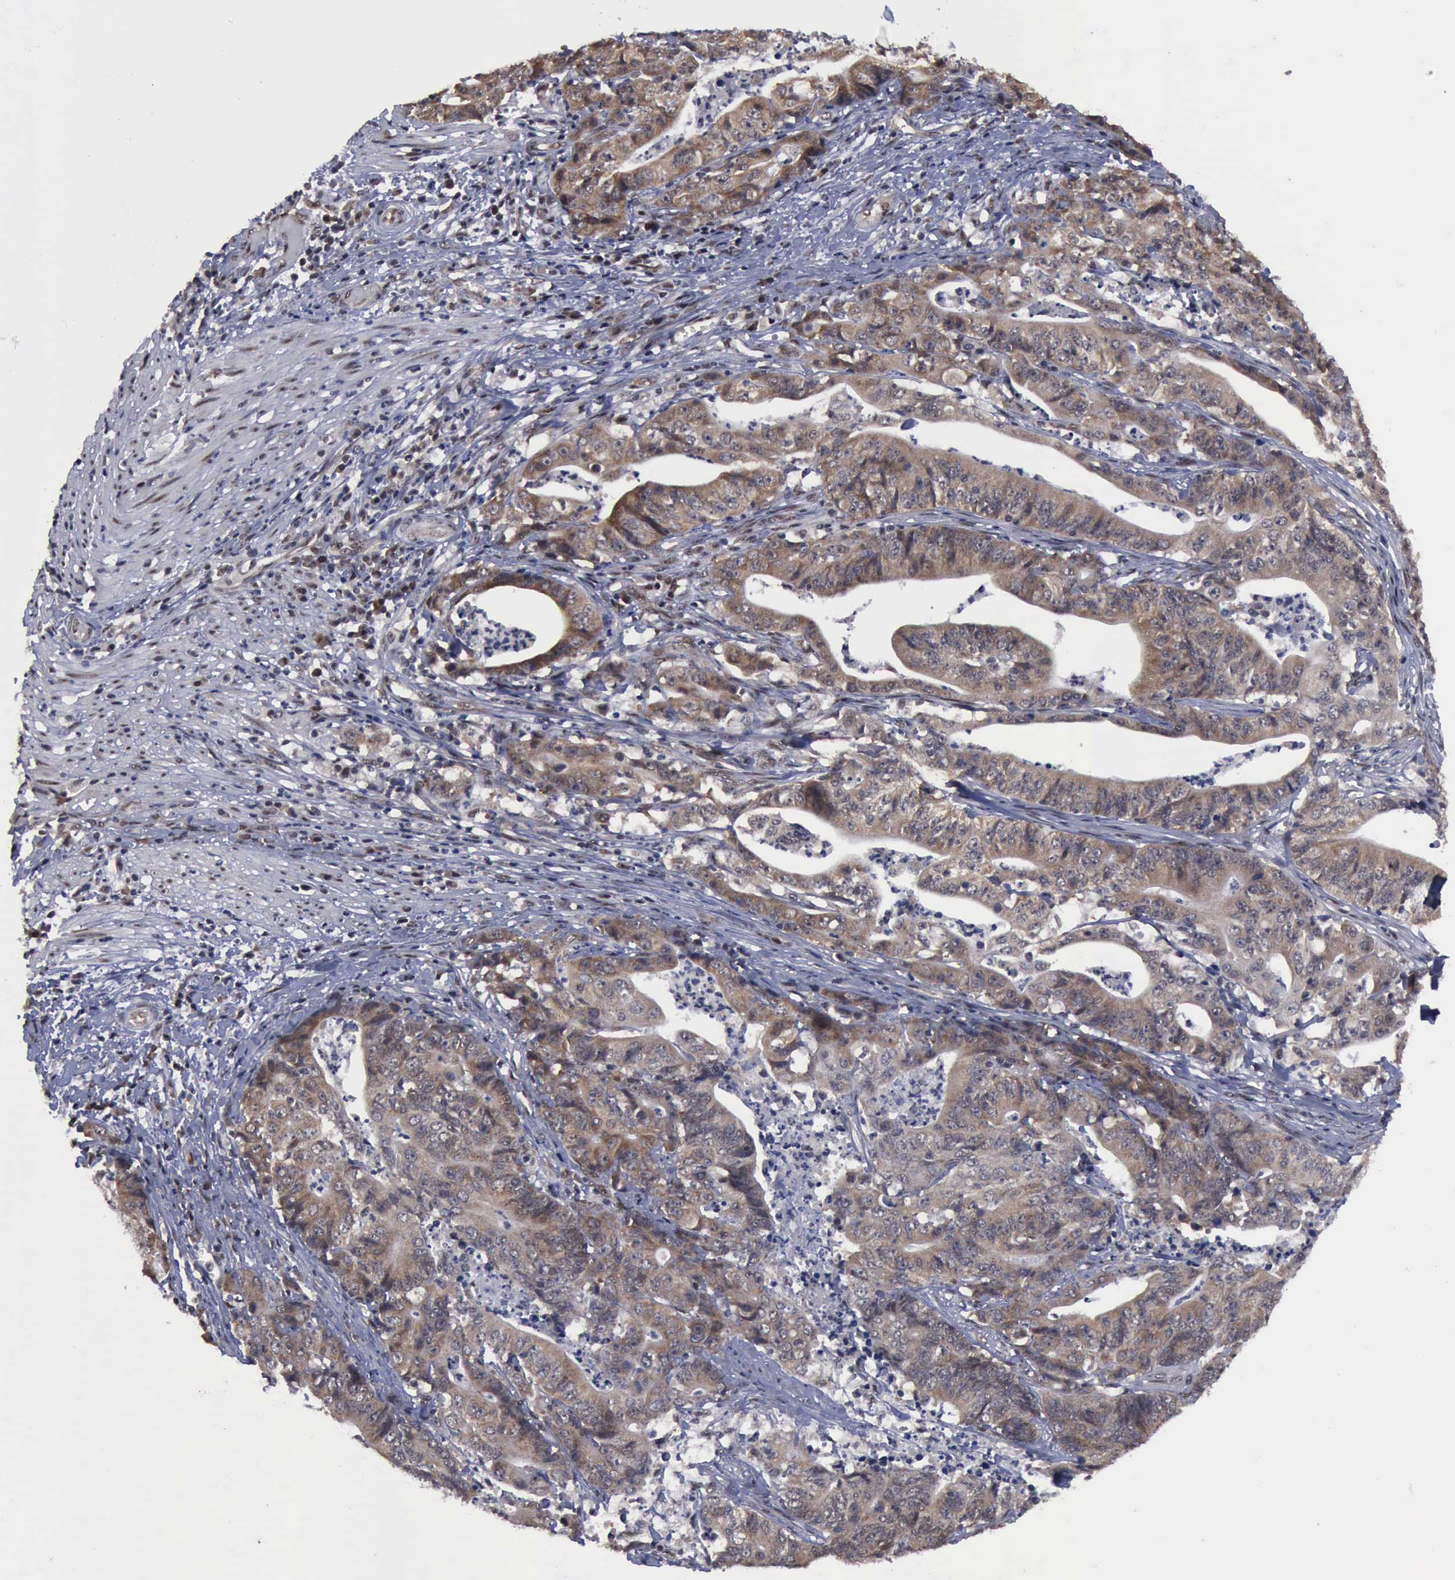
{"staining": {"intensity": "moderate", "quantity": ">75%", "location": "cytoplasmic/membranous,nuclear"}, "tissue": "stomach cancer", "cell_type": "Tumor cells", "image_type": "cancer", "snomed": [{"axis": "morphology", "description": "Adenocarcinoma, NOS"}, {"axis": "topography", "description": "Stomach, lower"}], "caption": "Immunohistochemistry histopathology image of neoplastic tissue: stomach cancer stained using IHC demonstrates medium levels of moderate protein expression localized specifically in the cytoplasmic/membranous and nuclear of tumor cells, appearing as a cytoplasmic/membranous and nuclear brown color.", "gene": "RTCB", "patient": {"sex": "female", "age": 86}}